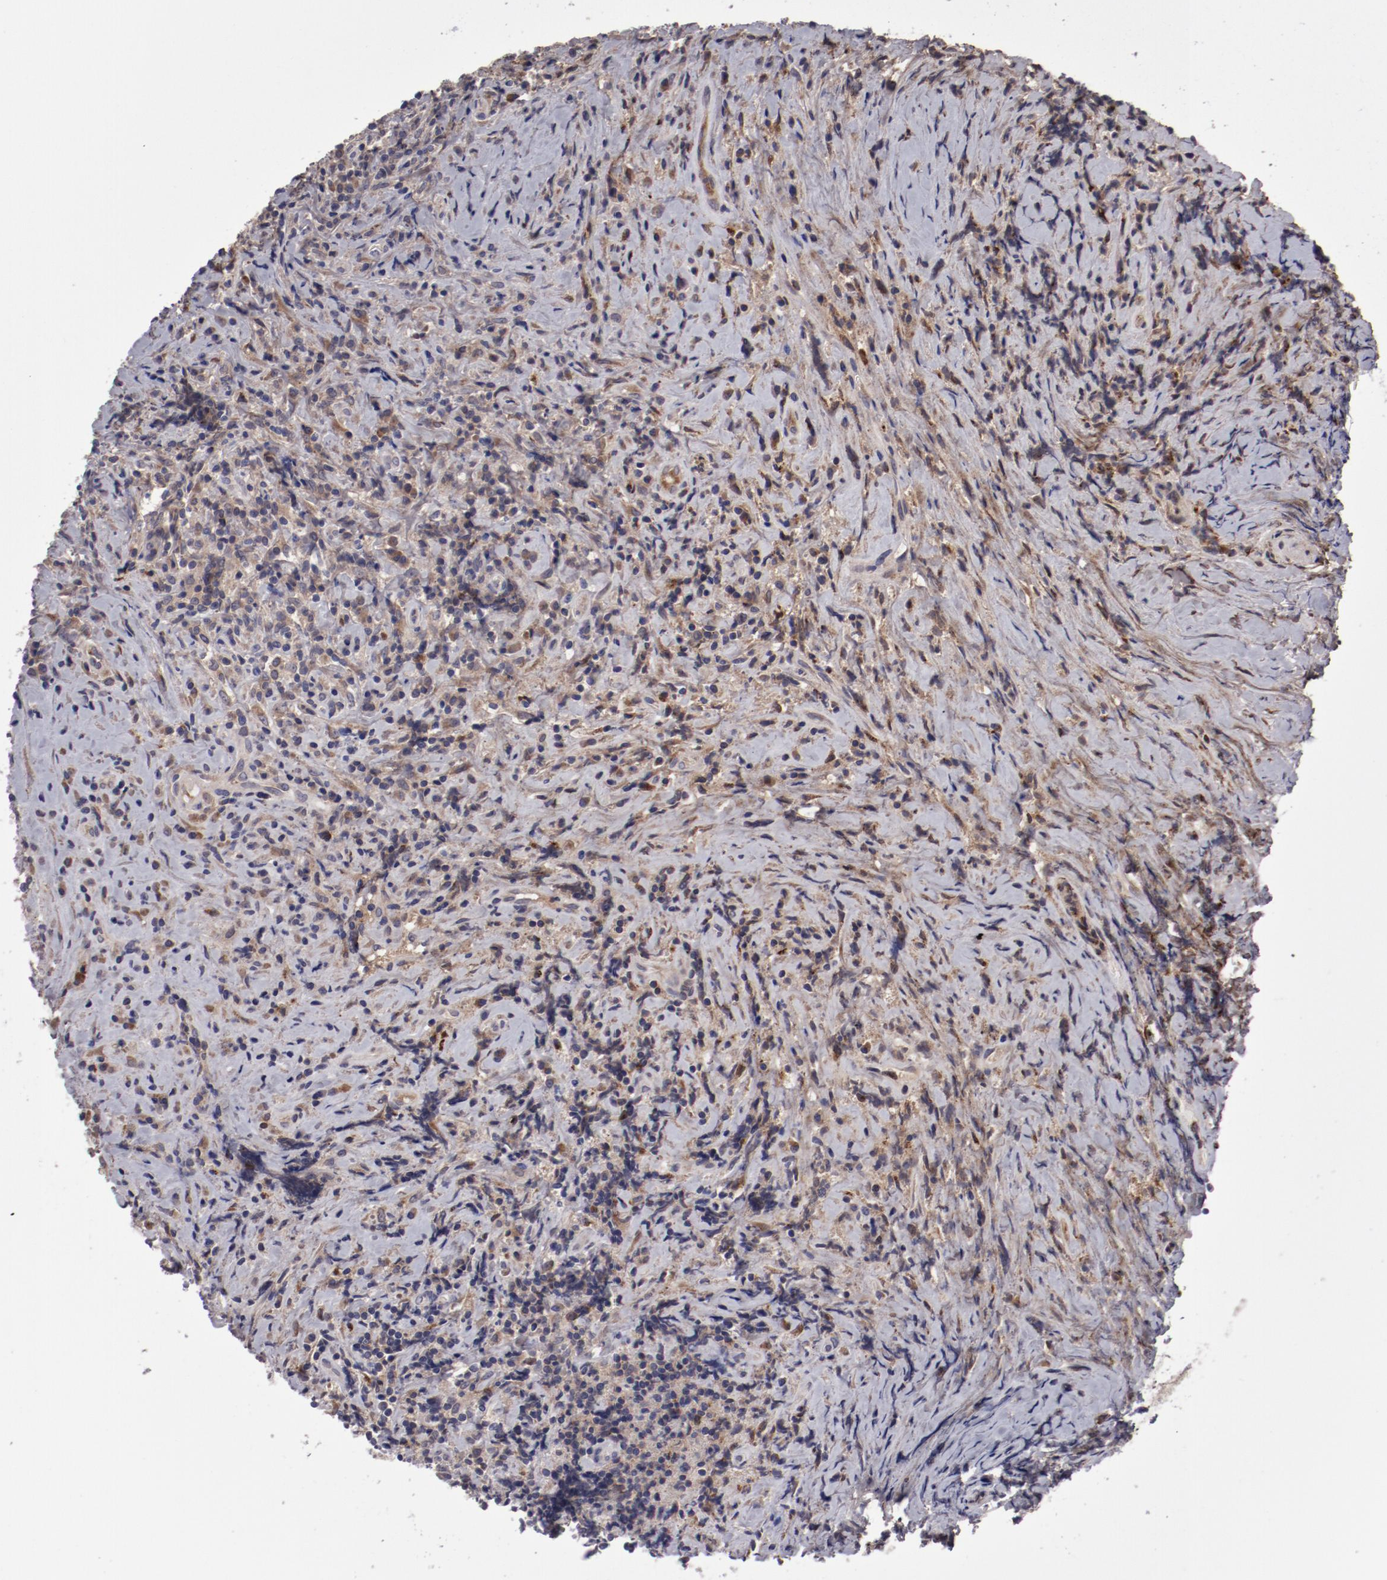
{"staining": {"intensity": "moderate", "quantity": "25%-75%", "location": "cytoplasmic/membranous"}, "tissue": "lymphoma", "cell_type": "Tumor cells", "image_type": "cancer", "snomed": [{"axis": "morphology", "description": "Hodgkin's disease, NOS"}, {"axis": "topography", "description": "Lymph node"}], "caption": "Lymphoma was stained to show a protein in brown. There is medium levels of moderate cytoplasmic/membranous positivity in approximately 25%-75% of tumor cells. The protein is shown in brown color, while the nuclei are stained blue.", "gene": "IL12A", "patient": {"sex": "female", "age": 25}}